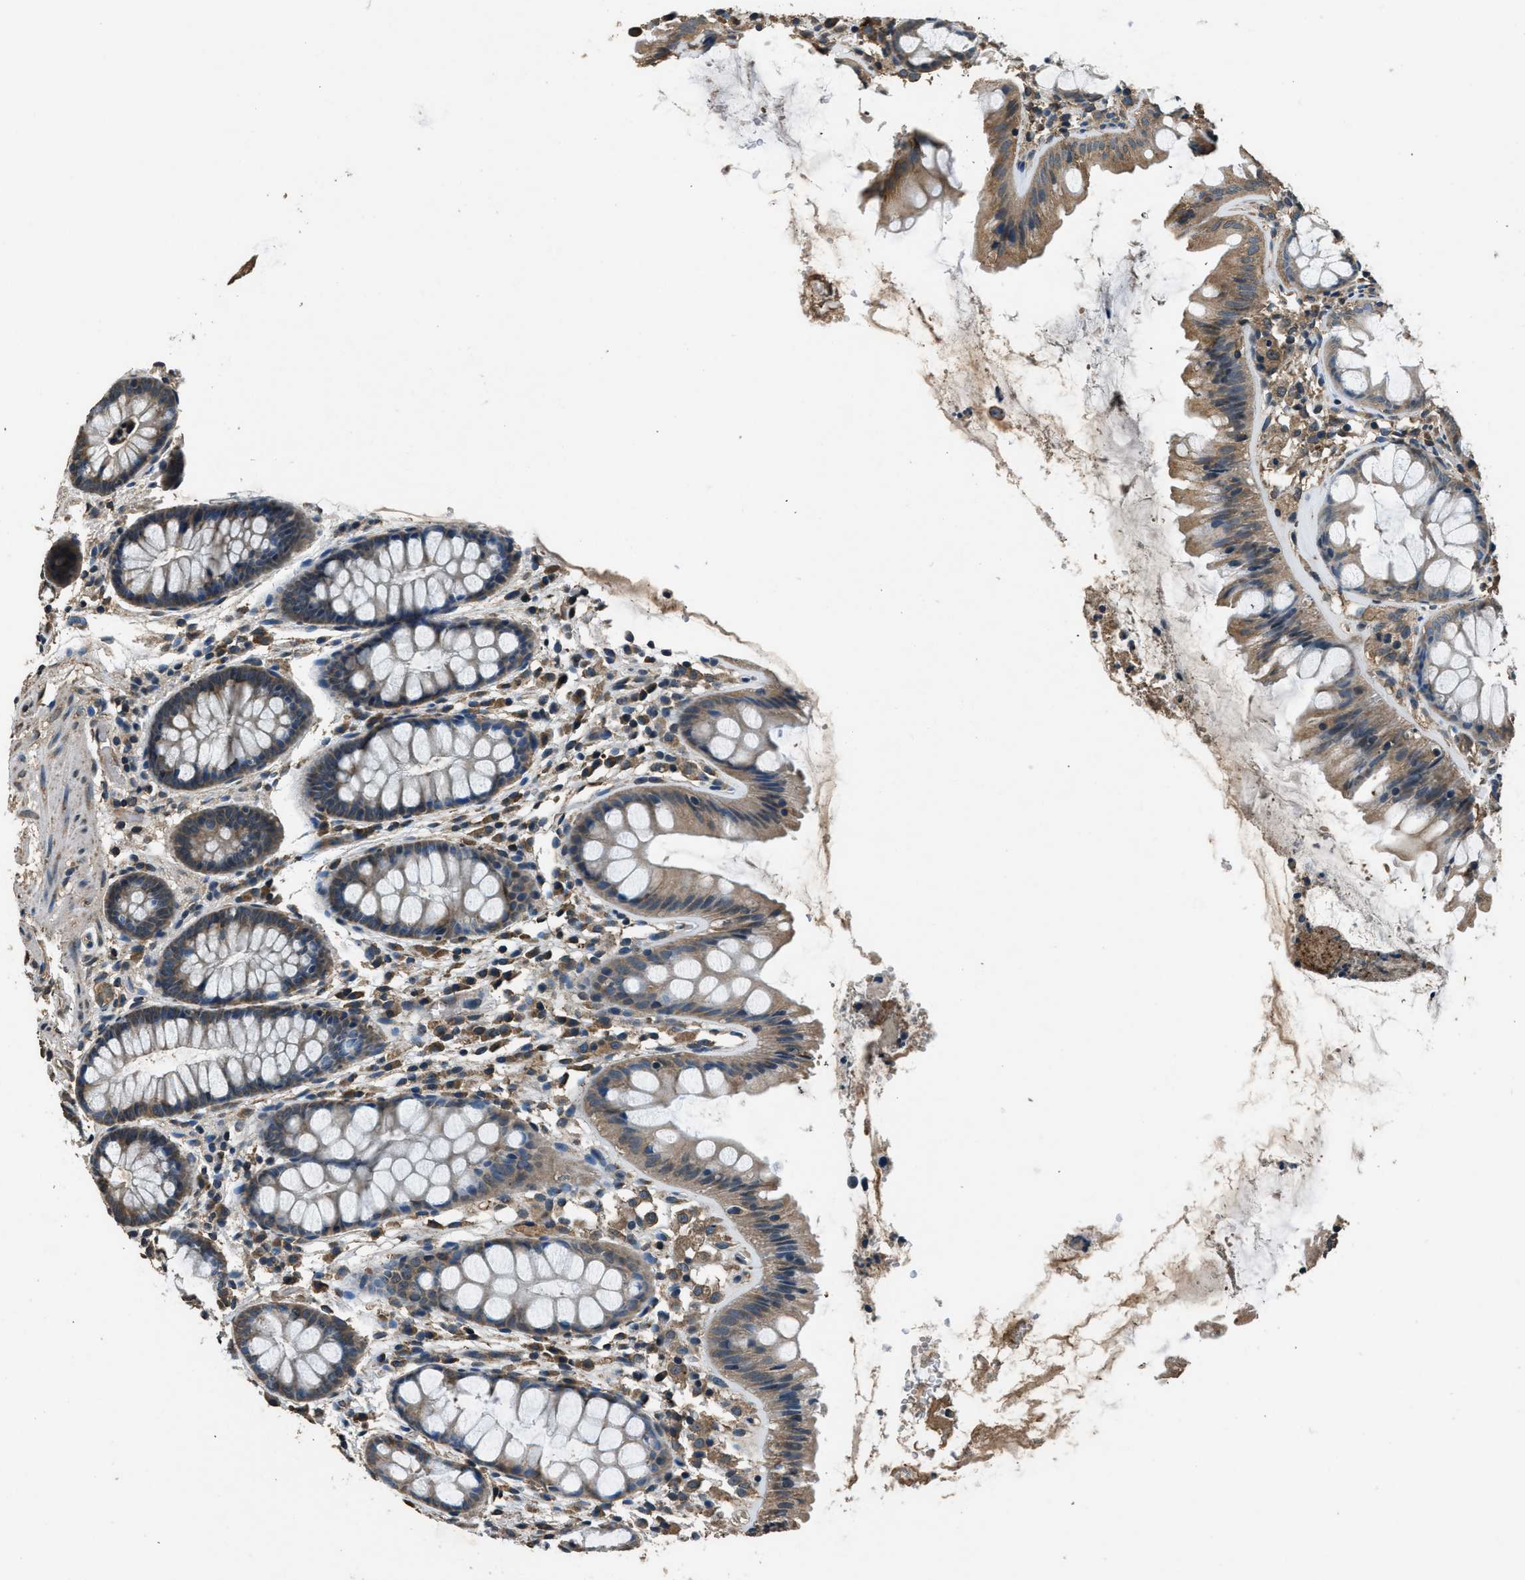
{"staining": {"intensity": "moderate", "quantity": ">75%", "location": "cytoplasmic/membranous"}, "tissue": "colon", "cell_type": "Endothelial cells", "image_type": "normal", "snomed": [{"axis": "morphology", "description": "Normal tissue, NOS"}, {"axis": "topography", "description": "Colon"}], "caption": "Brown immunohistochemical staining in normal colon demonstrates moderate cytoplasmic/membranous positivity in about >75% of endothelial cells.", "gene": "SALL3", "patient": {"sex": "female", "age": 56}}